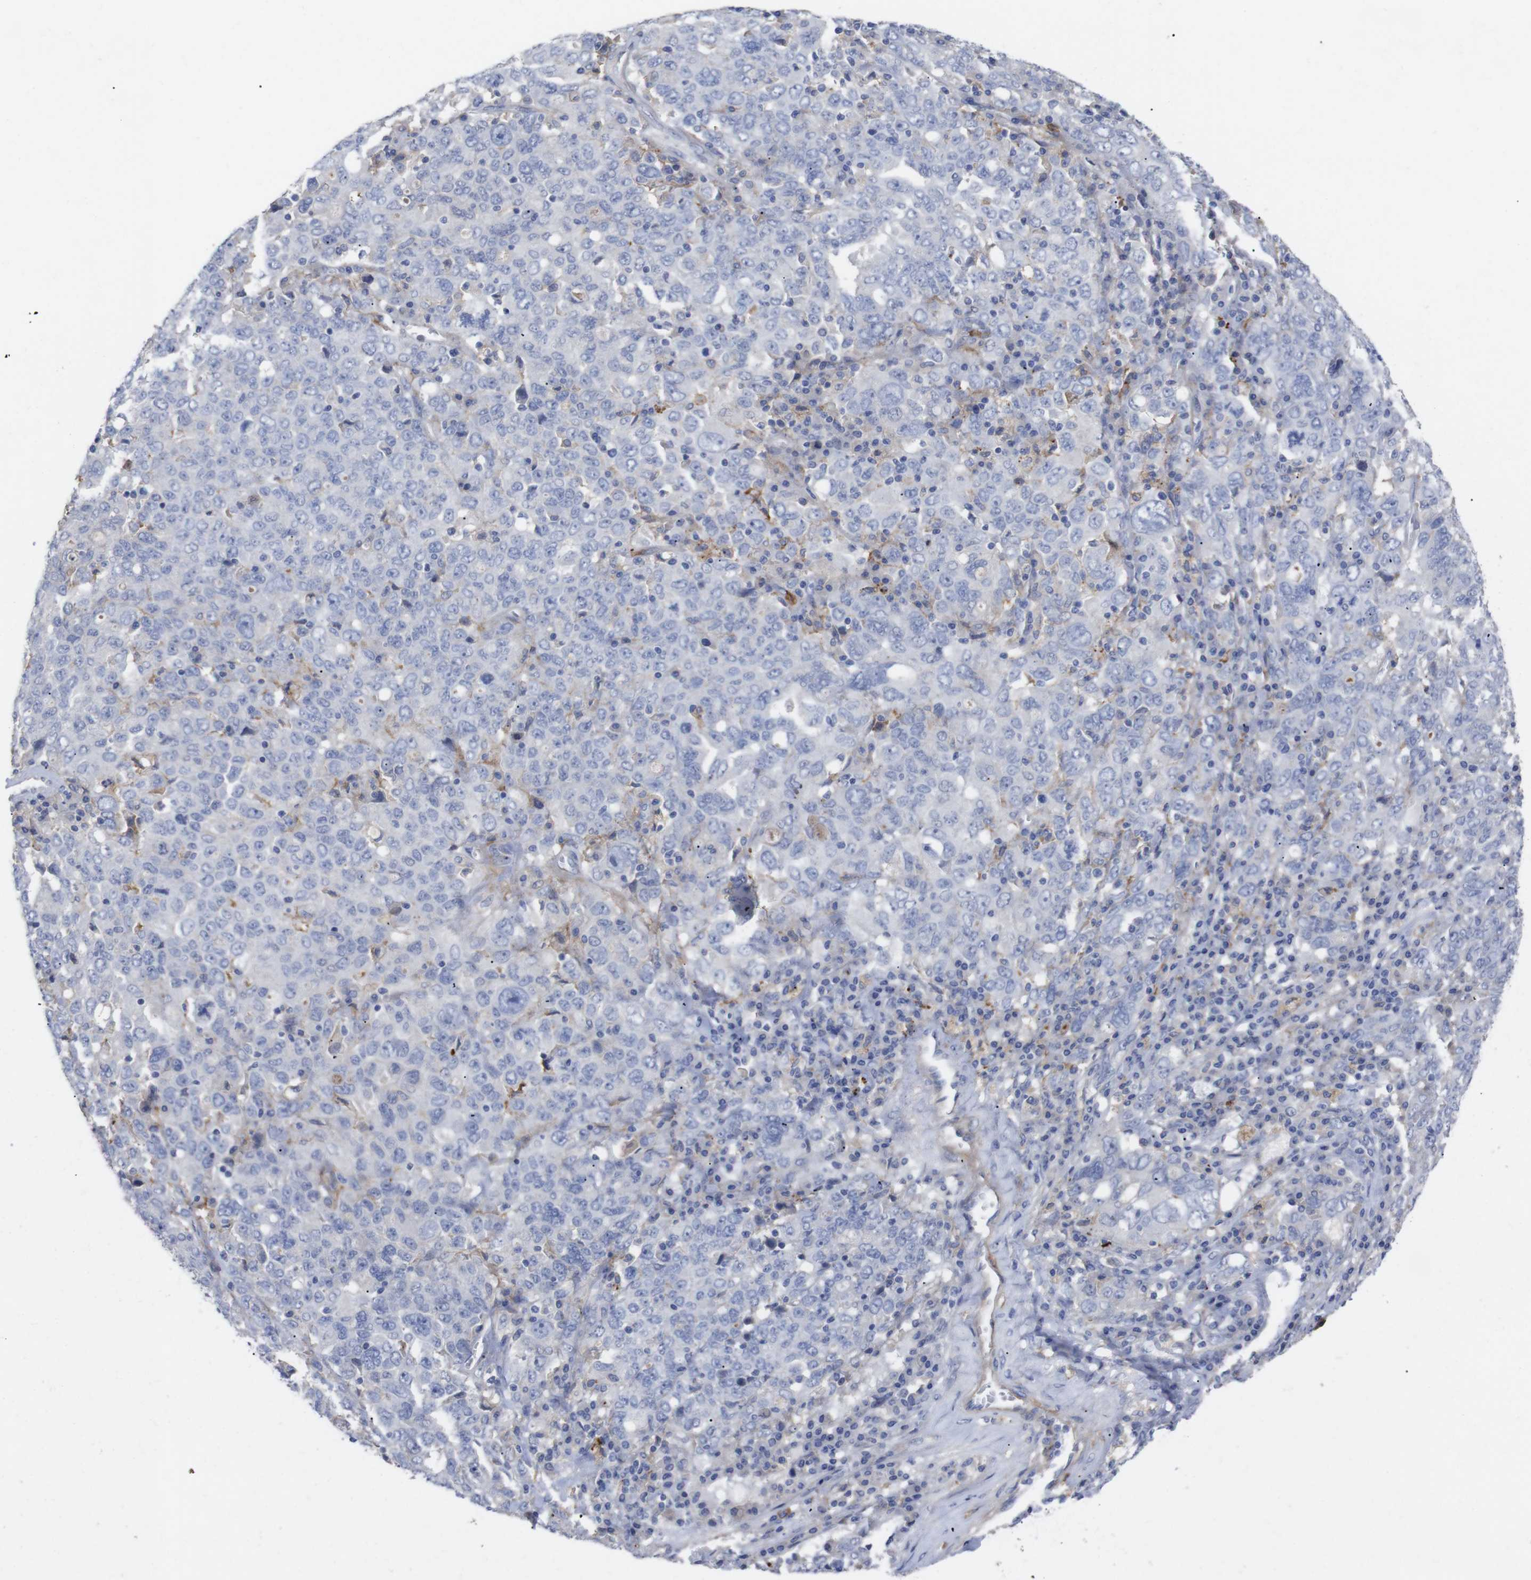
{"staining": {"intensity": "negative", "quantity": "none", "location": "none"}, "tissue": "ovarian cancer", "cell_type": "Tumor cells", "image_type": "cancer", "snomed": [{"axis": "morphology", "description": "Carcinoma, endometroid"}, {"axis": "topography", "description": "Ovary"}], "caption": "Tumor cells are negative for protein expression in human ovarian endometroid carcinoma.", "gene": "C5AR1", "patient": {"sex": "female", "age": 62}}